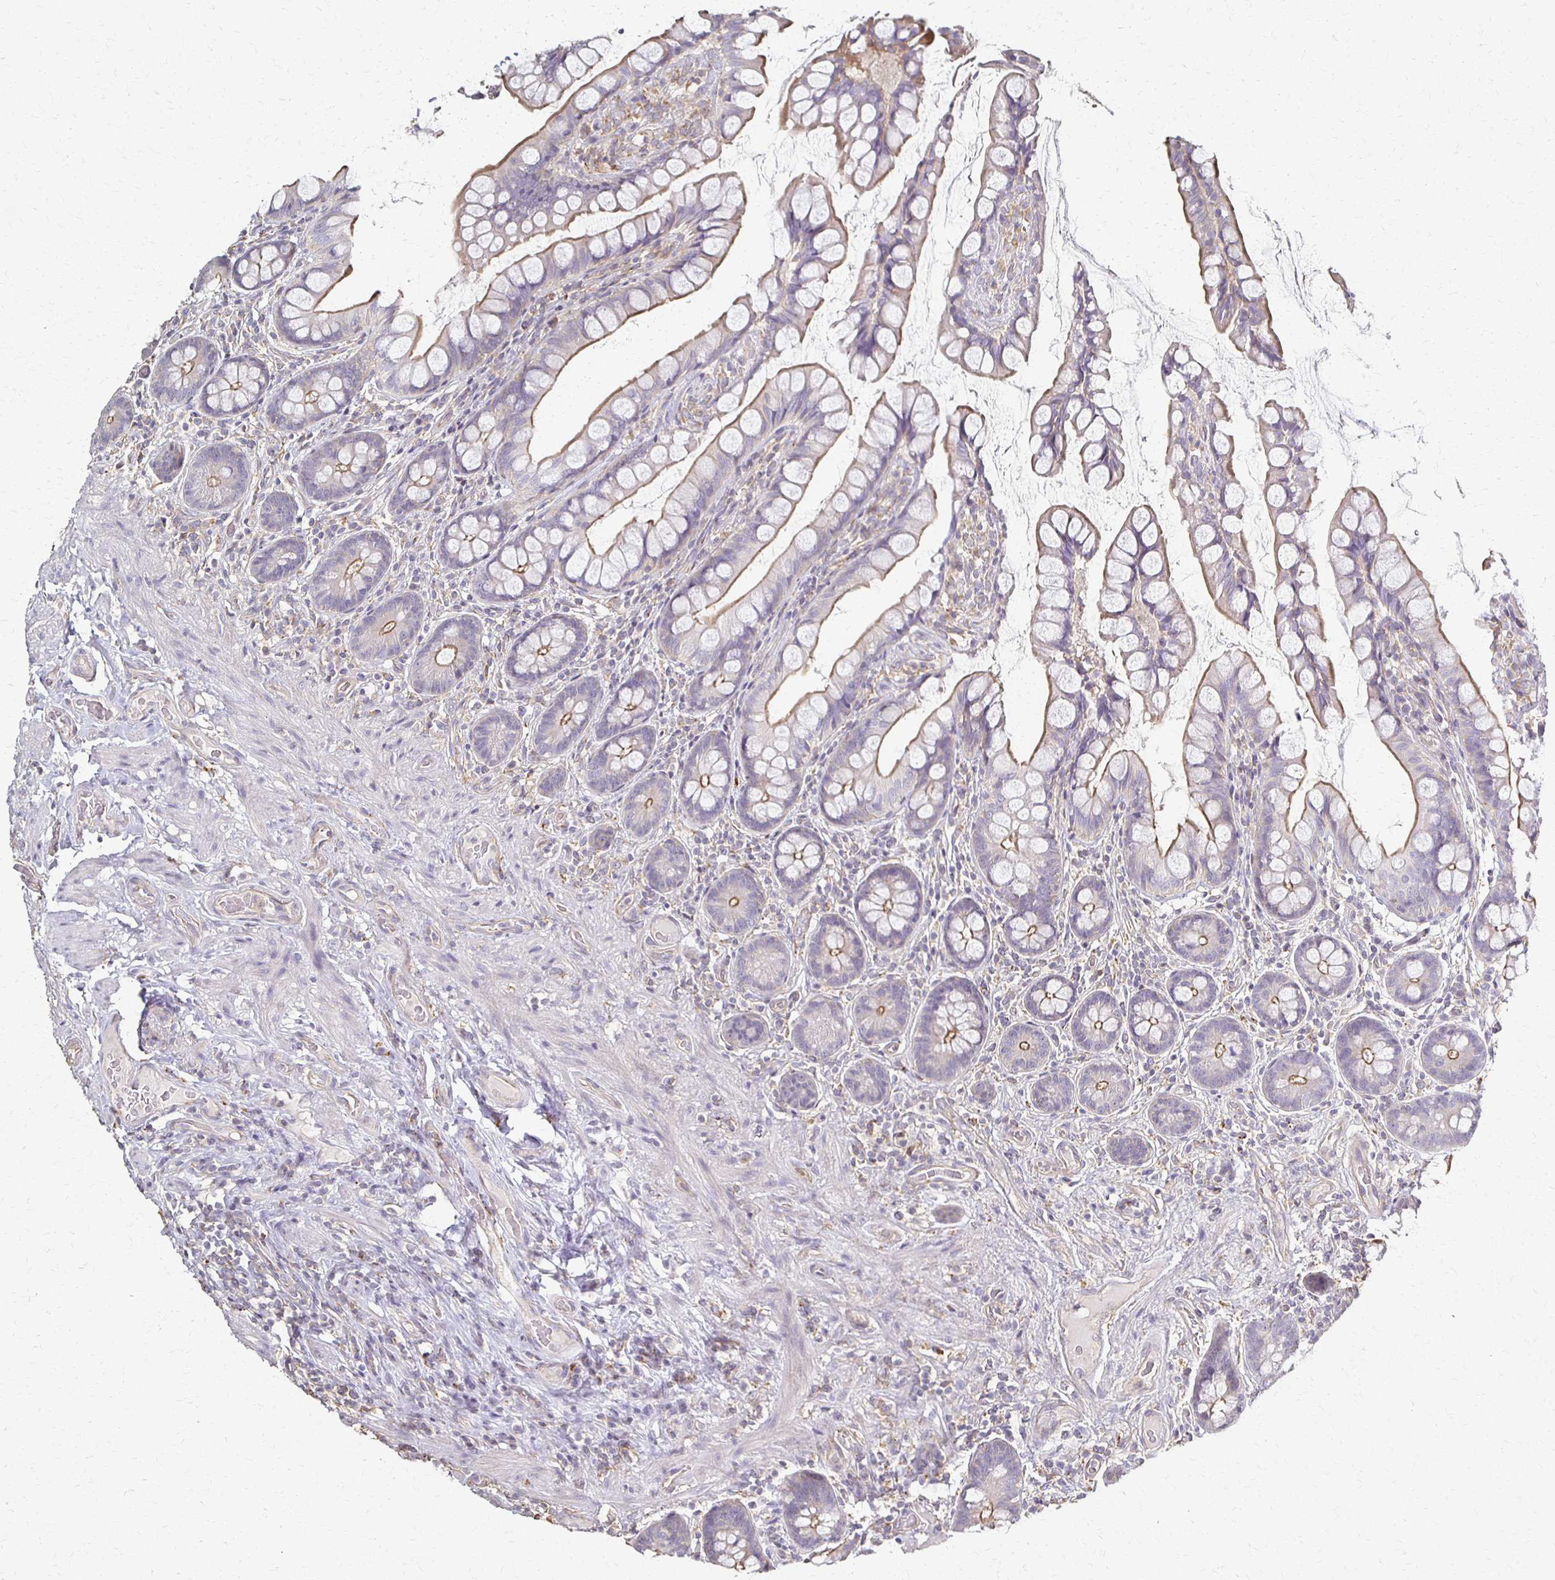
{"staining": {"intensity": "moderate", "quantity": "25%-75%", "location": "cytoplasmic/membranous"}, "tissue": "small intestine", "cell_type": "Glandular cells", "image_type": "normal", "snomed": [{"axis": "morphology", "description": "Normal tissue, NOS"}, {"axis": "topography", "description": "Small intestine"}], "caption": "Glandular cells reveal moderate cytoplasmic/membranous positivity in about 25%-75% of cells in normal small intestine. The staining was performed using DAB (3,3'-diaminobenzidine), with brown indicating positive protein expression. Nuclei are stained blue with hematoxylin.", "gene": "C1QTNF7", "patient": {"sex": "male", "age": 70}}